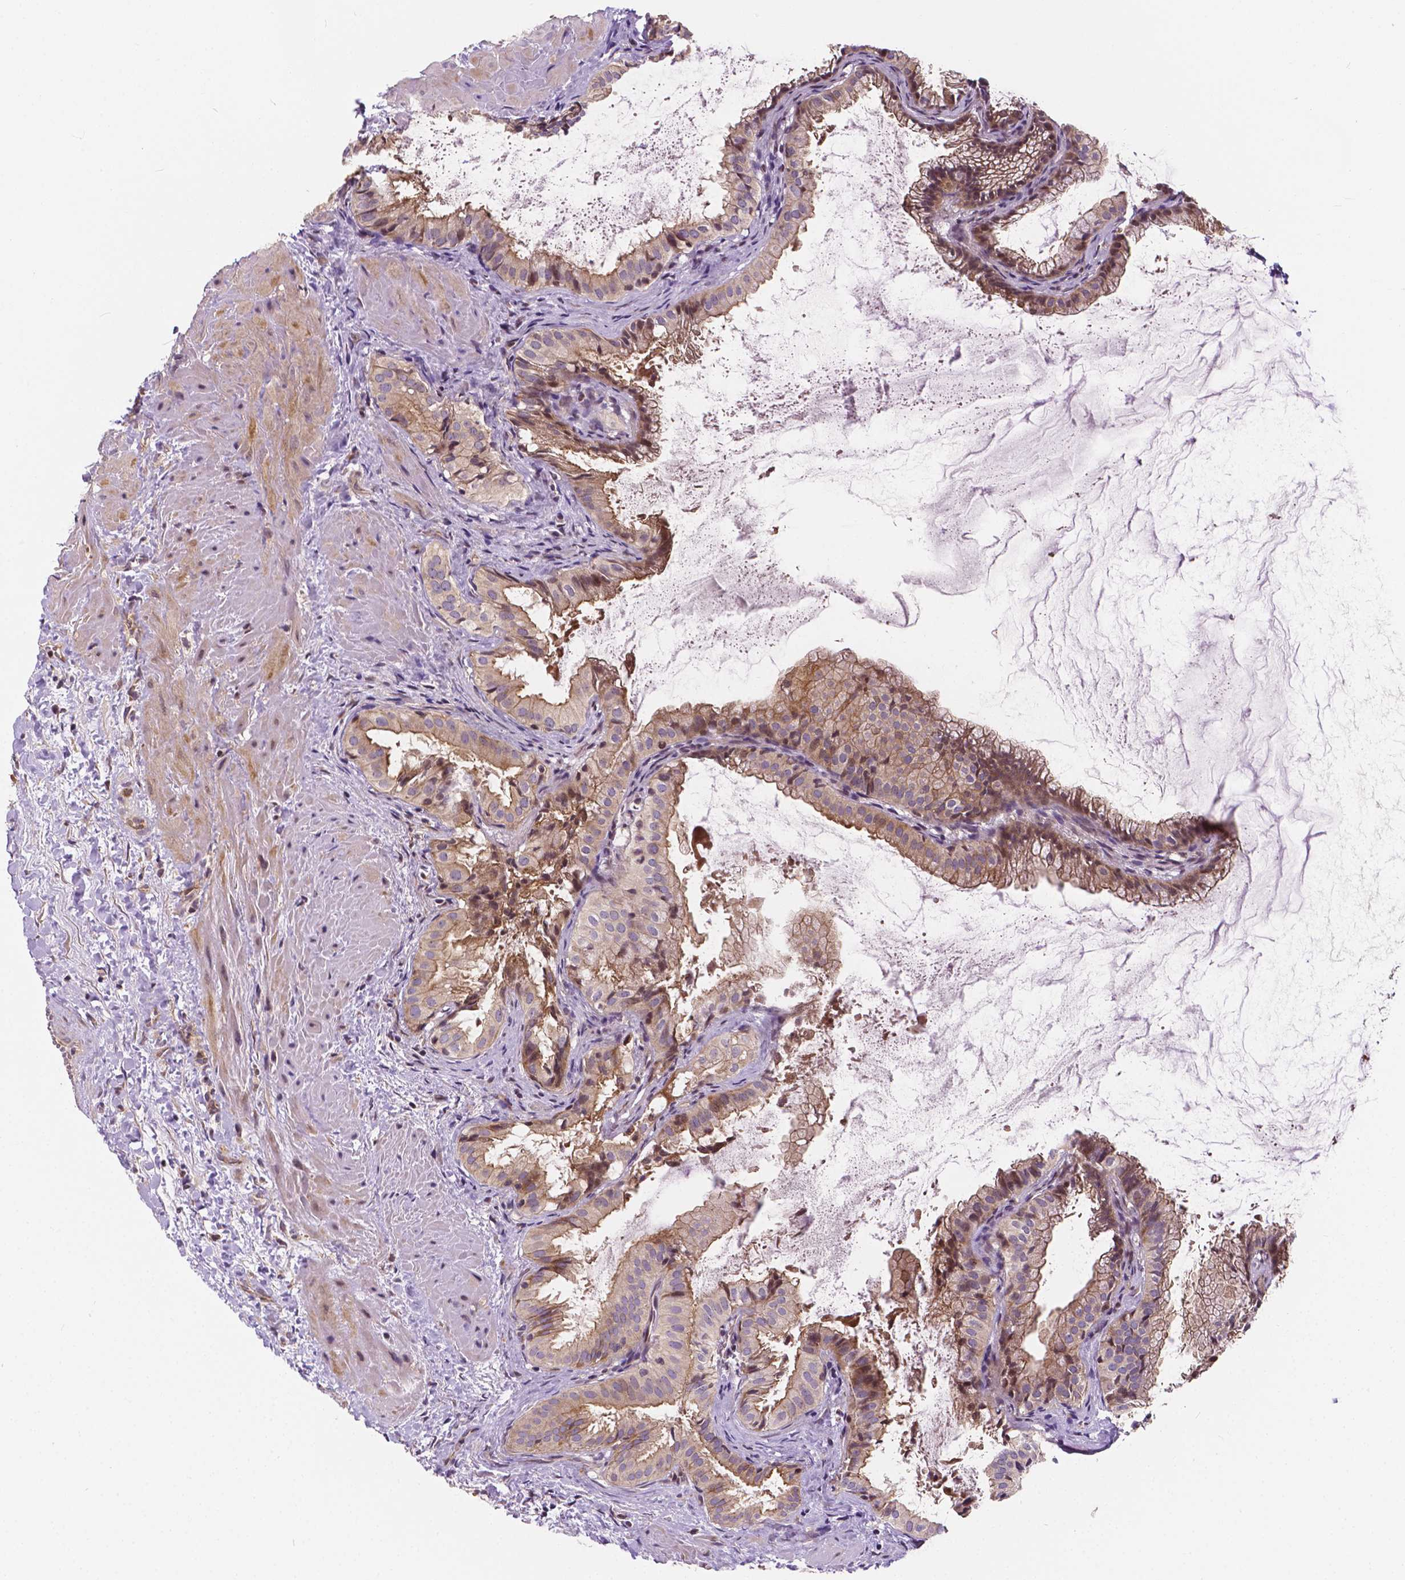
{"staining": {"intensity": "moderate", "quantity": ">75%", "location": "cytoplasmic/membranous"}, "tissue": "gallbladder", "cell_type": "Glandular cells", "image_type": "normal", "snomed": [{"axis": "morphology", "description": "Normal tissue, NOS"}, {"axis": "topography", "description": "Gallbladder"}], "caption": "IHC of normal human gallbladder shows medium levels of moderate cytoplasmic/membranous staining in about >75% of glandular cells. (DAB IHC with brightfield microscopy, high magnification).", "gene": "INPP5E", "patient": {"sex": "male", "age": 70}}